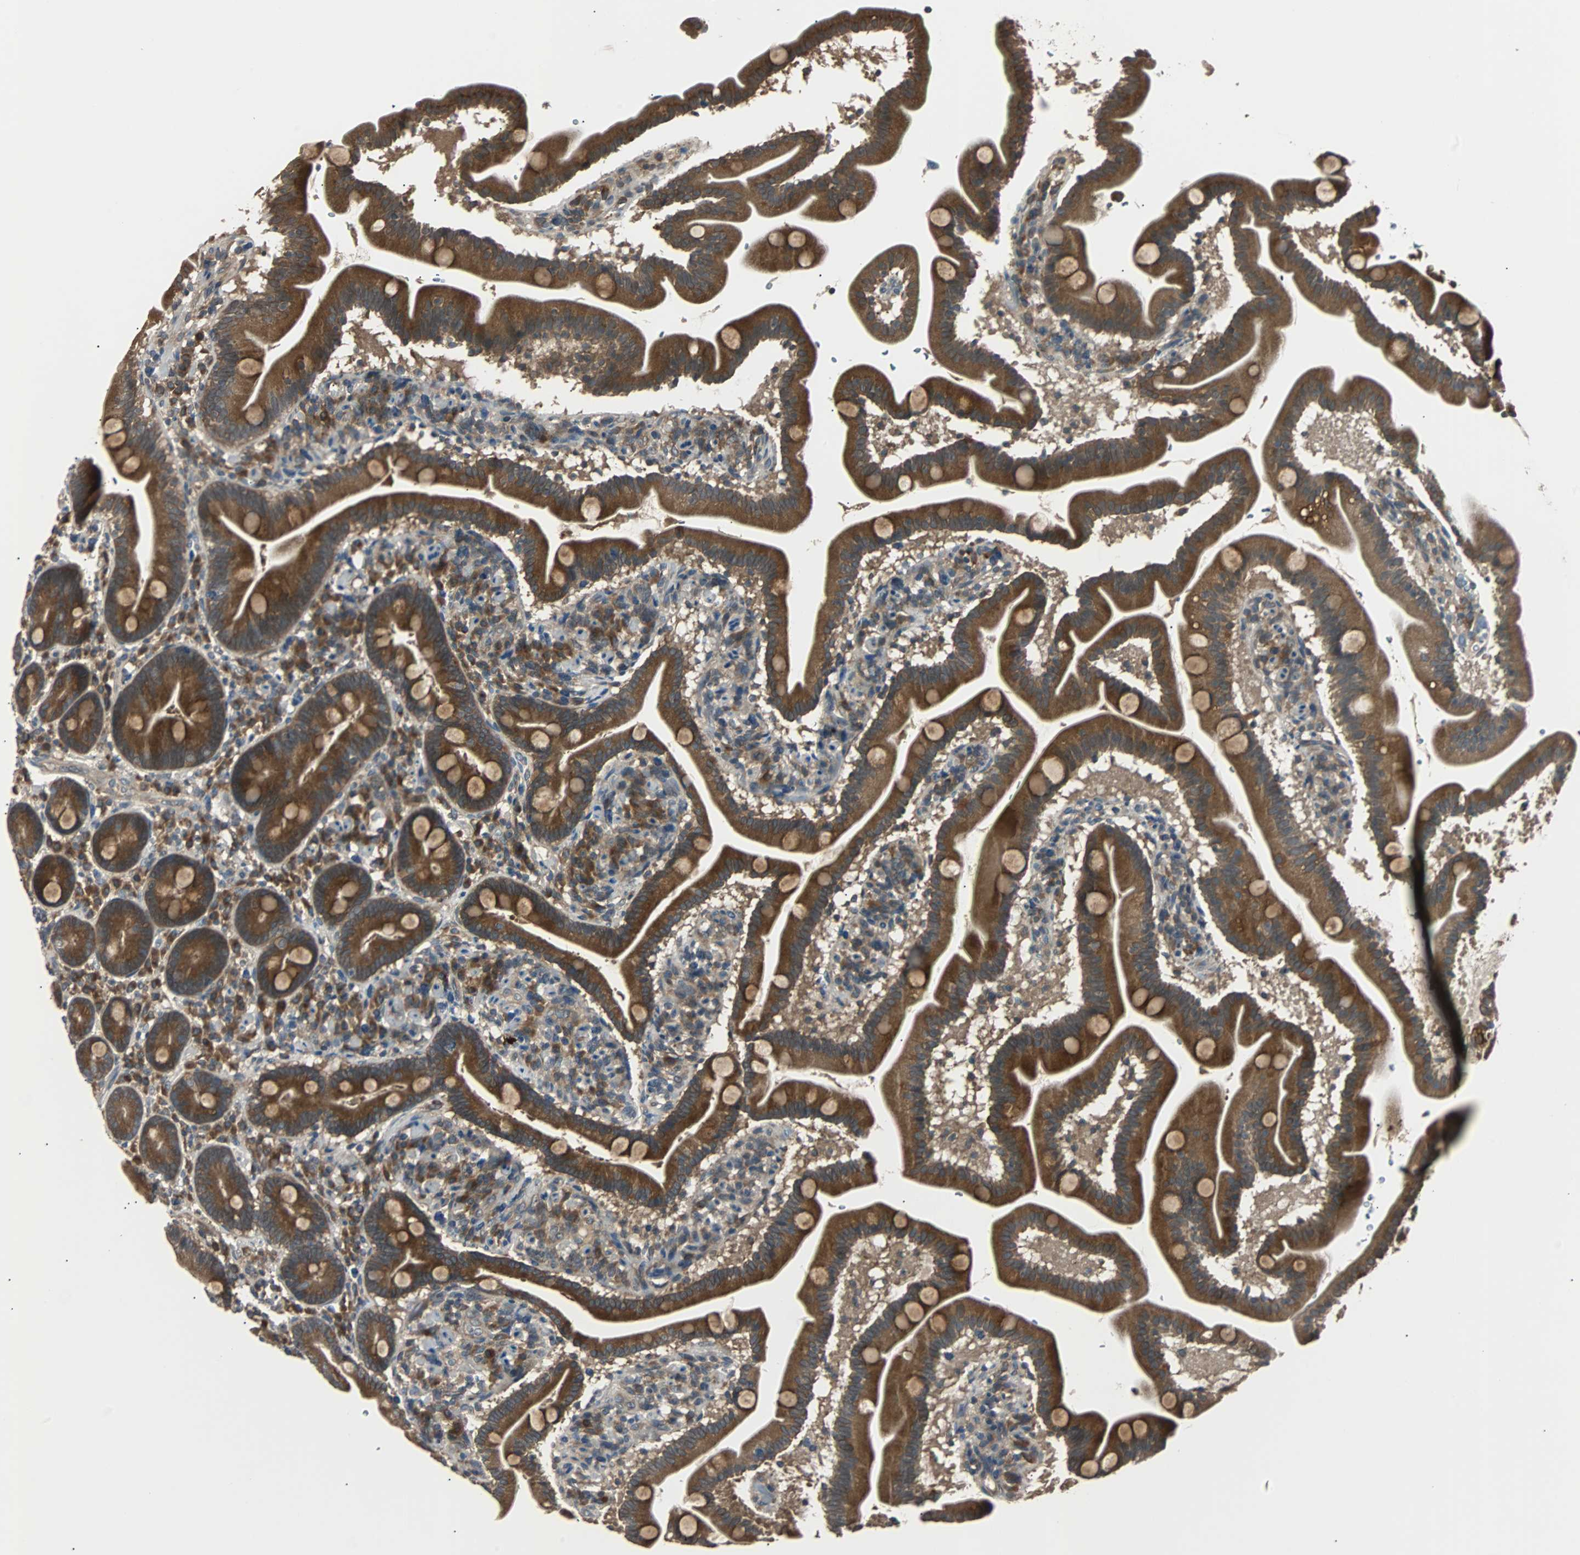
{"staining": {"intensity": "strong", "quantity": ">75%", "location": "cytoplasmic/membranous"}, "tissue": "duodenum", "cell_type": "Glandular cells", "image_type": "normal", "snomed": [{"axis": "morphology", "description": "Normal tissue, NOS"}, {"axis": "topography", "description": "Duodenum"}], "caption": "Immunohistochemical staining of benign human duodenum demonstrates strong cytoplasmic/membranous protein expression in about >75% of glandular cells.", "gene": "ARF1", "patient": {"sex": "male", "age": 54}}